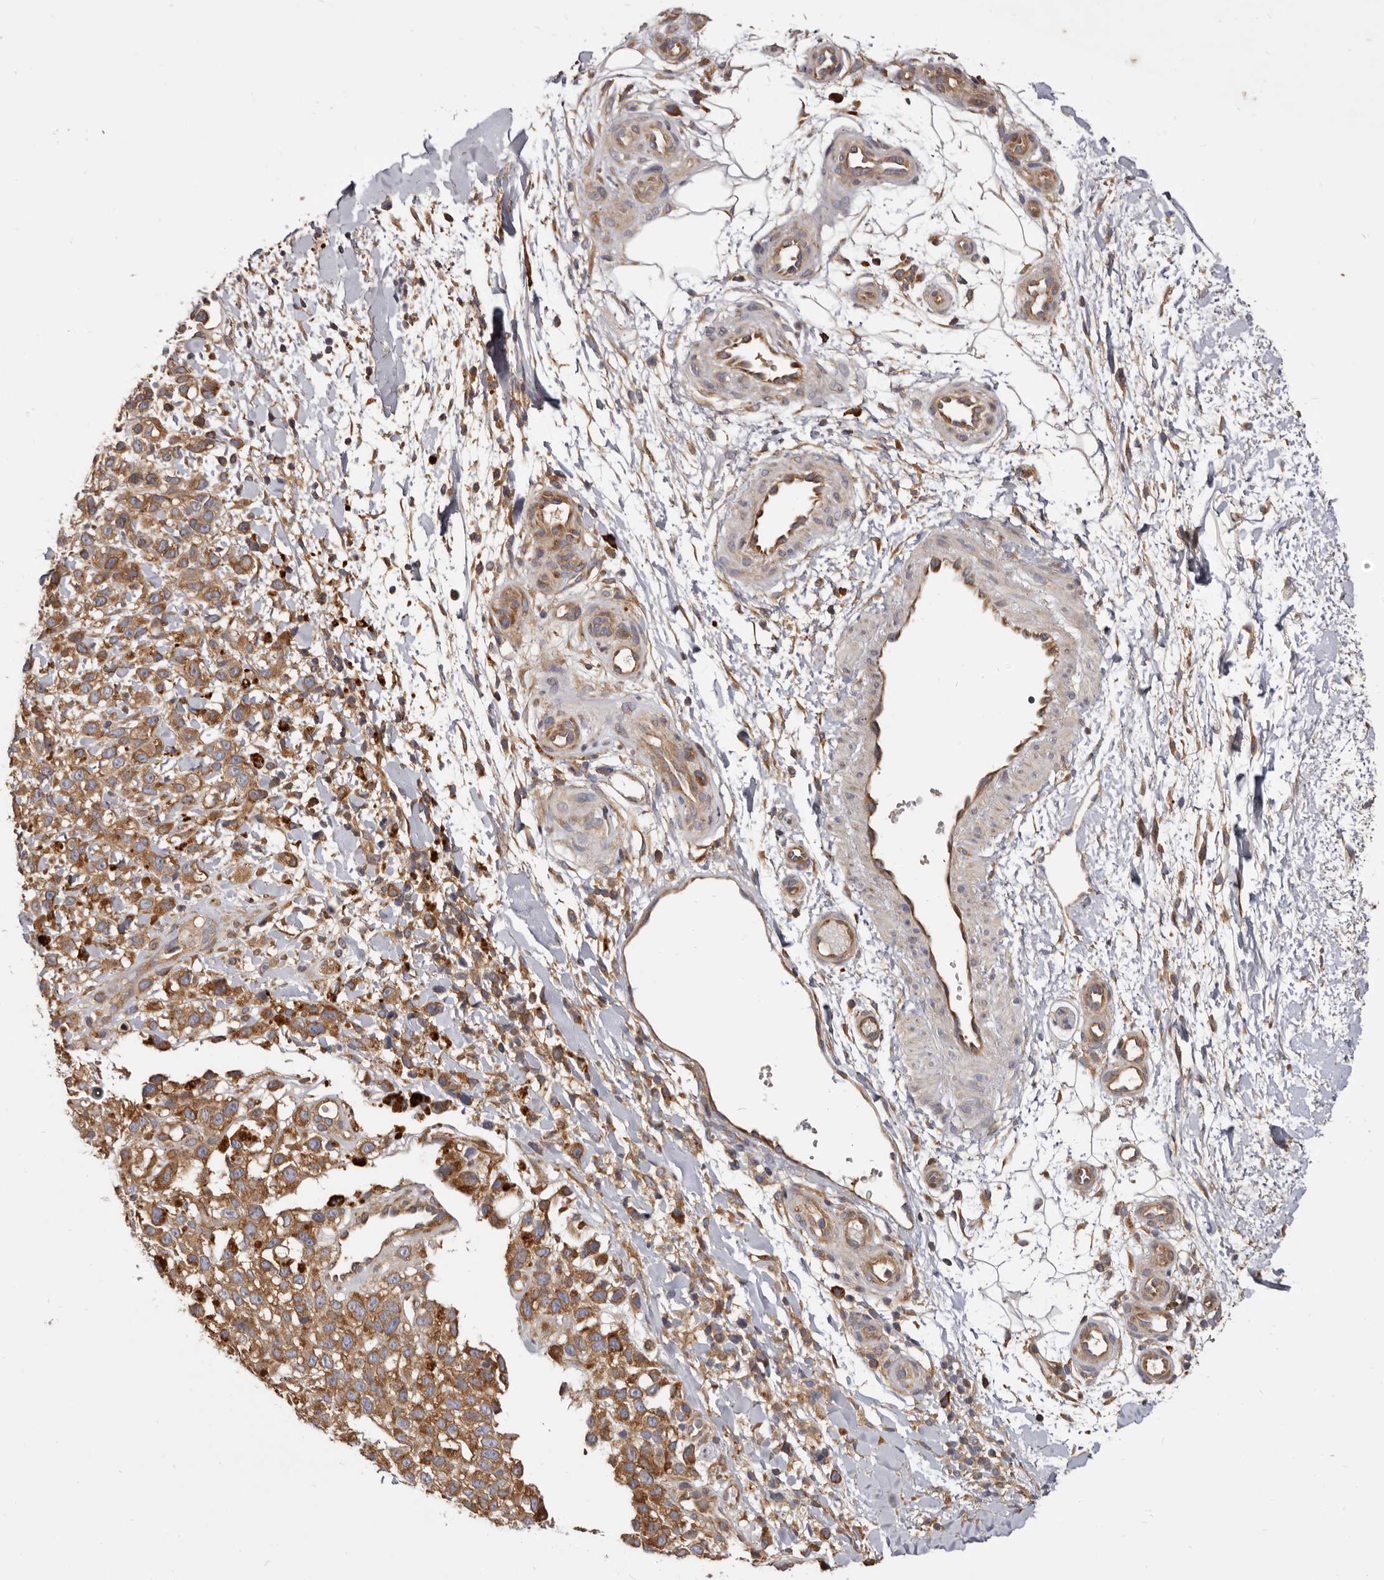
{"staining": {"intensity": "moderate", "quantity": ">75%", "location": "cytoplasmic/membranous"}, "tissue": "melanoma", "cell_type": "Tumor cells", "image_type": "cancer", "snomed": [{"axis": "morphology", "description": "Malignant melanoma, Metastatic site"}, {"axis": "topography", "description": "Skin"}], "caption": "Human melanoma stained with a brown dye reveals moderate cytoplasmic/membranous positive positivity in about >75% of tumor cells.", "gene": "ADAMTS20", "patient": {"sex": "female", "age": 72}}